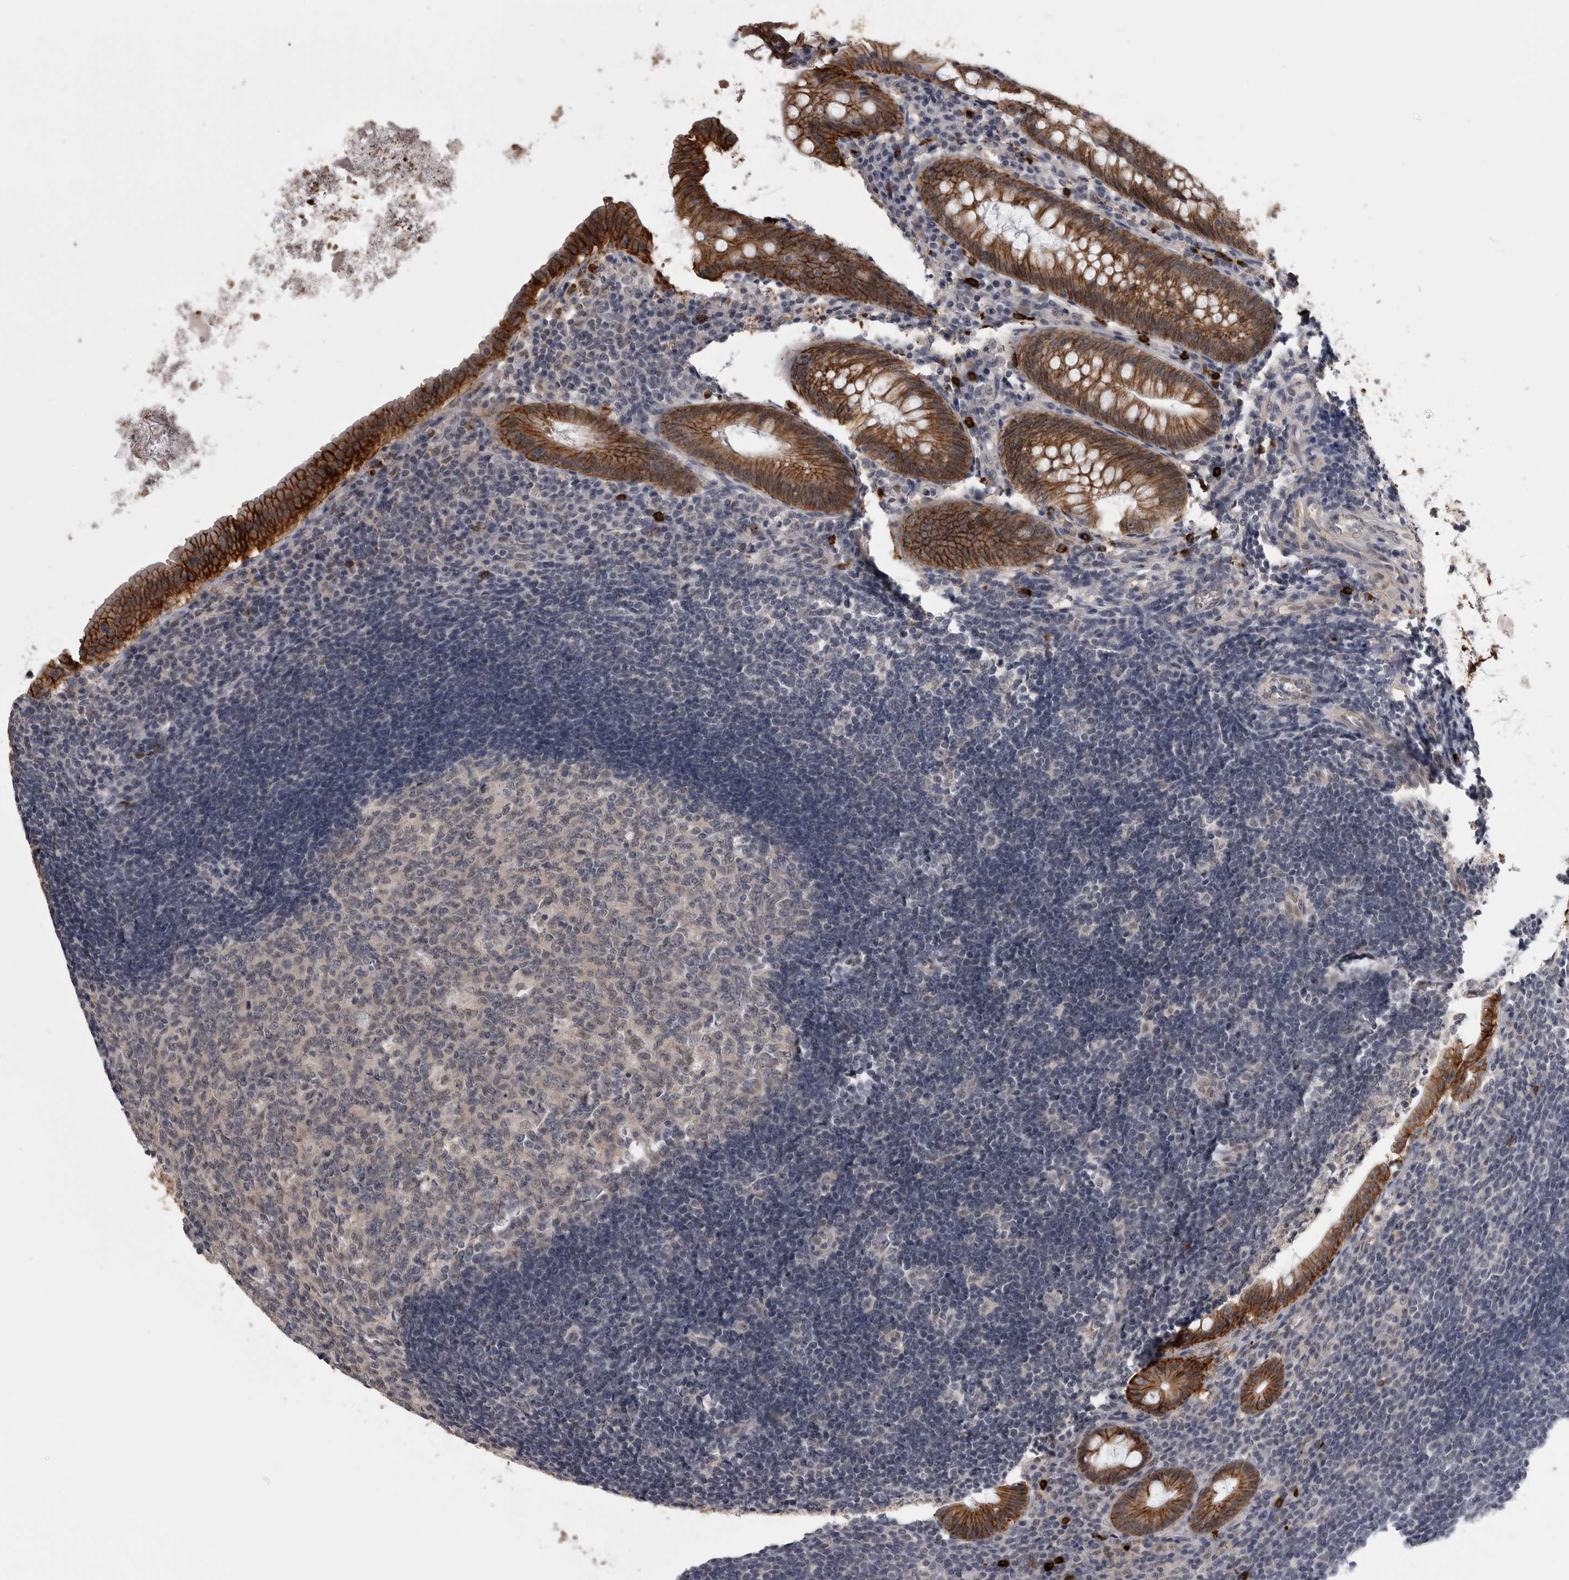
{"staining": {"intensity": "strong", "quantity": ">75%", "location": "cytoplasmic/membranous"}, "tissue": "appendix", "cell_type": "Glandular cells", "image_type": "normal", "snomed": [{"axis": "morphology", "description": "Normal tissue, NOS"}, {"axis": "topography", "description": "Appendix"}], "caption": "A histopathology image of human appendix stained for a protein demonstrates strong cytoplasmic/membranous brown staining in glandular cells.", "gene": "PEBP4", "patient": {"sex": "female", "age": 54}}